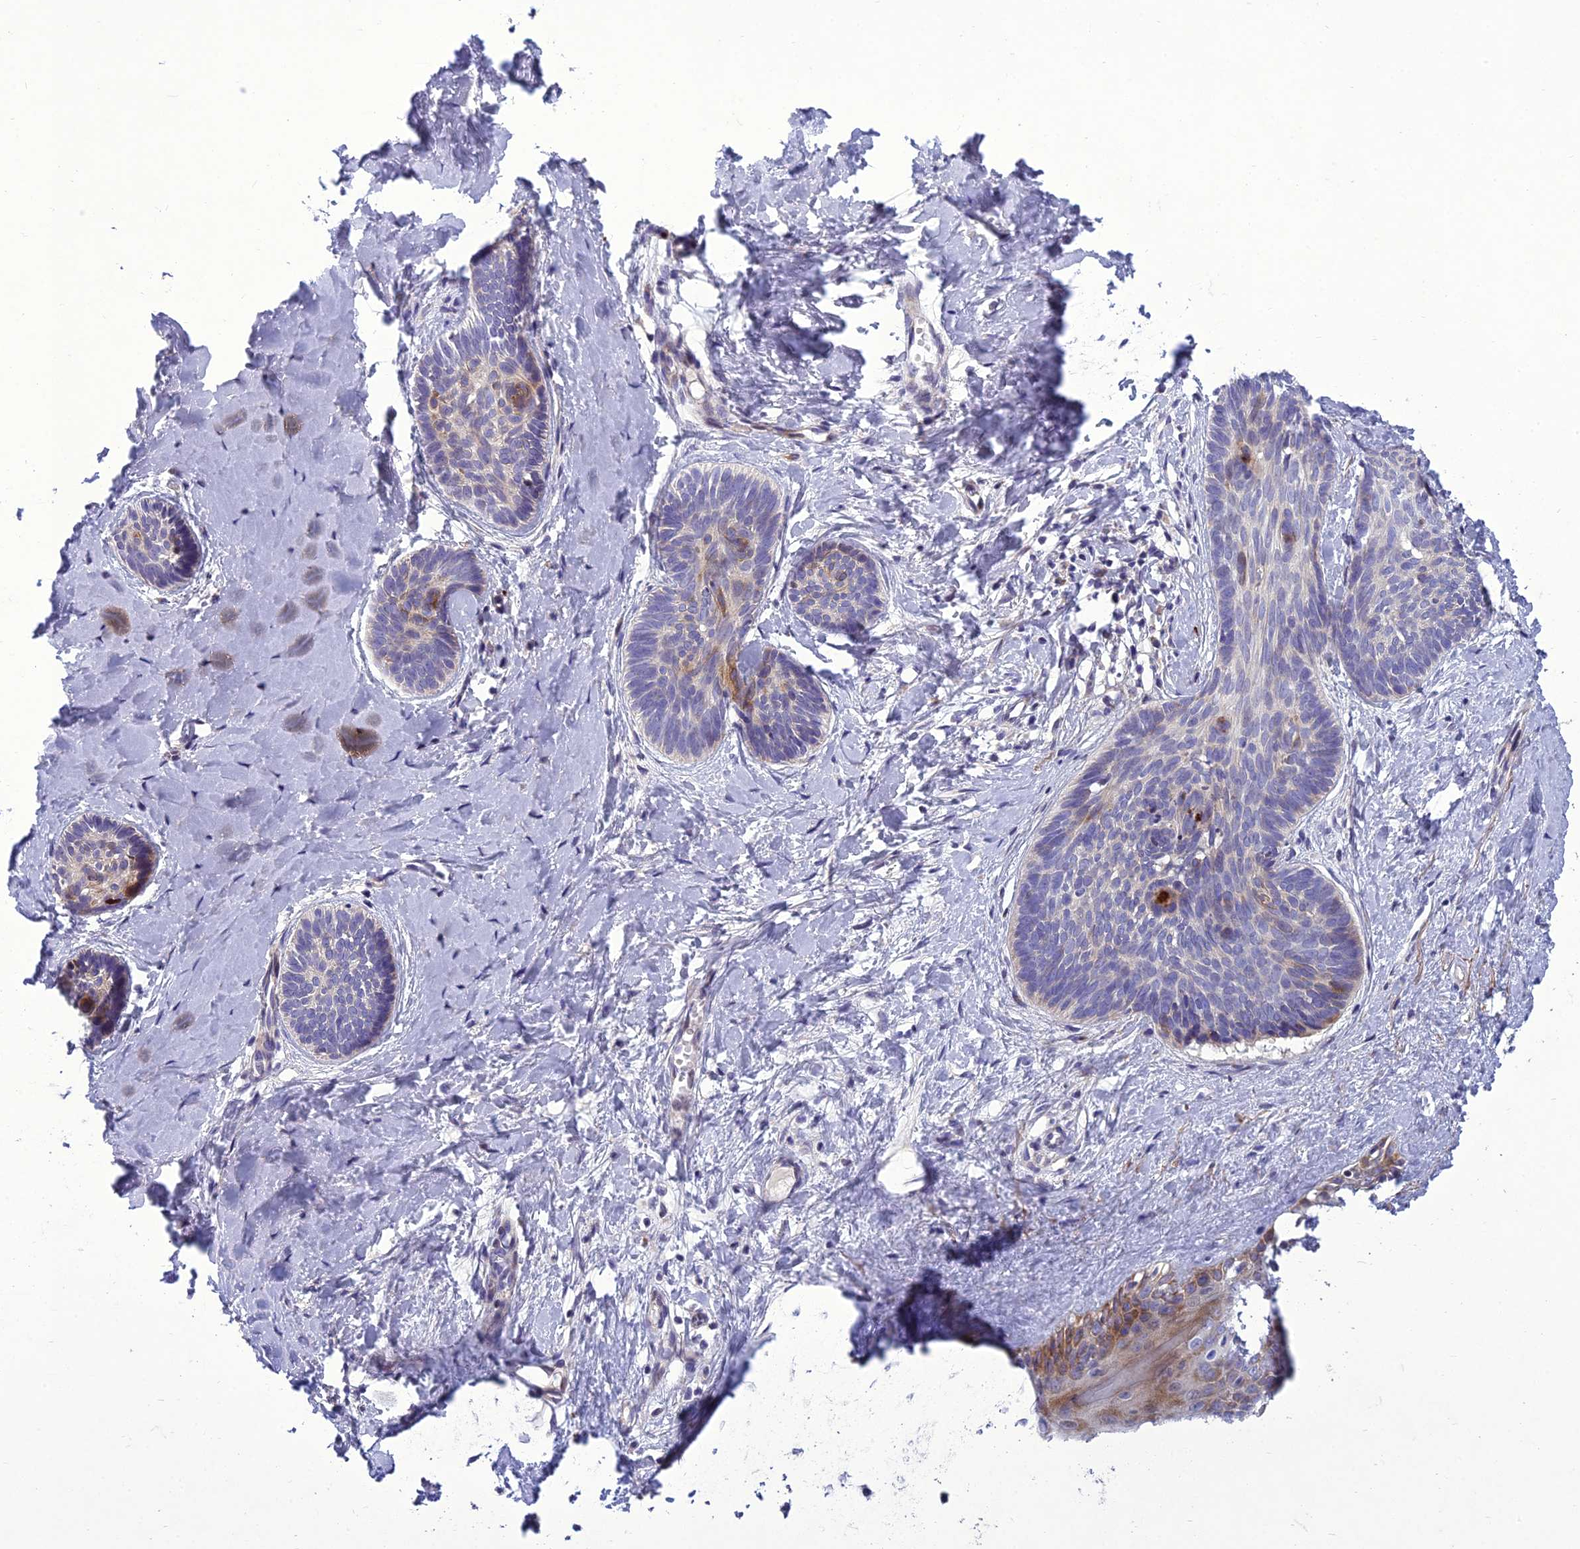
{"staining": {"intensity": "negative", "quantity": "none", "location": "none"}, "tissue": "skin cancer", "cell_type": "Tumor cells", "image_type": "cancer", "snomed": [{"axis": "morphology", "description": "Basal cell carcinoma"}, {"axis": "topography", "description": "Skin"}], "caption": "Immunohistochemistry of human basal cell carcinoma (skin) demonstrates no expression in tumor cells.", "gene": "ADIPOR2", "patient": {"sex": "female", "age": 81}}